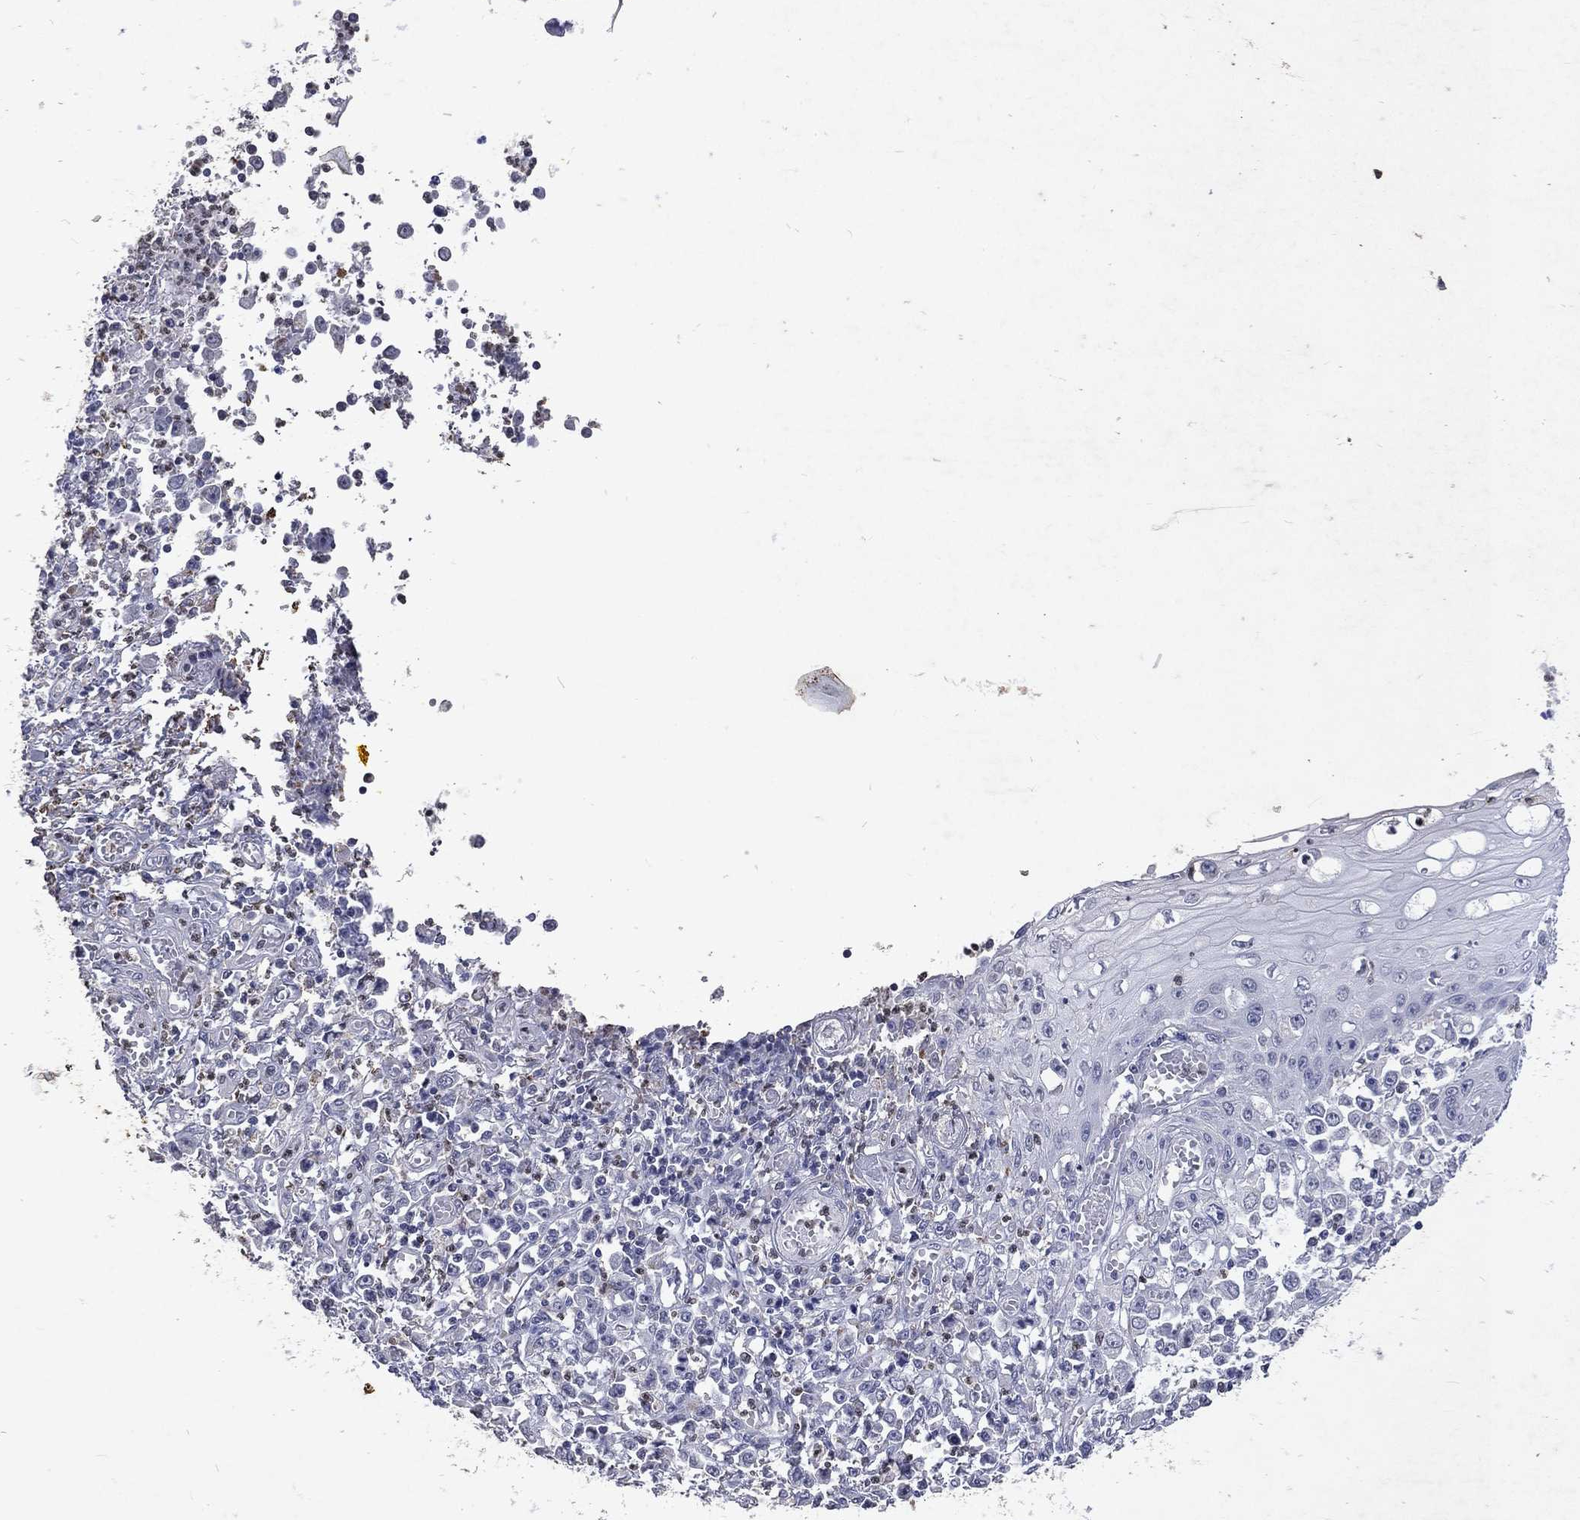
{"staining": {"intensity": "negative", "quantity": "none", "location": "none"}, "tissue": "stomach cancer", "cell_type": "Tumor cells", "image_type": "cancer", "snomed": [{"axis": "morphology", "description": "Adenocarcinoma, NOS"}, {"axis": "topography", "description": "Stomach, upper"}], "caption": "A histopathology image of human stomach adenocarcinoma is negative for staining in tumor cells. (Stains: DAB (3,3'-diaminobenzidine) immunohistochemistry (IHC) with hematoxylin counter stain, Microscopy: brightfield microscopy at high magnification).", "gene": "SLC34A2", "patient": {"sex": "male", "age": 70}}